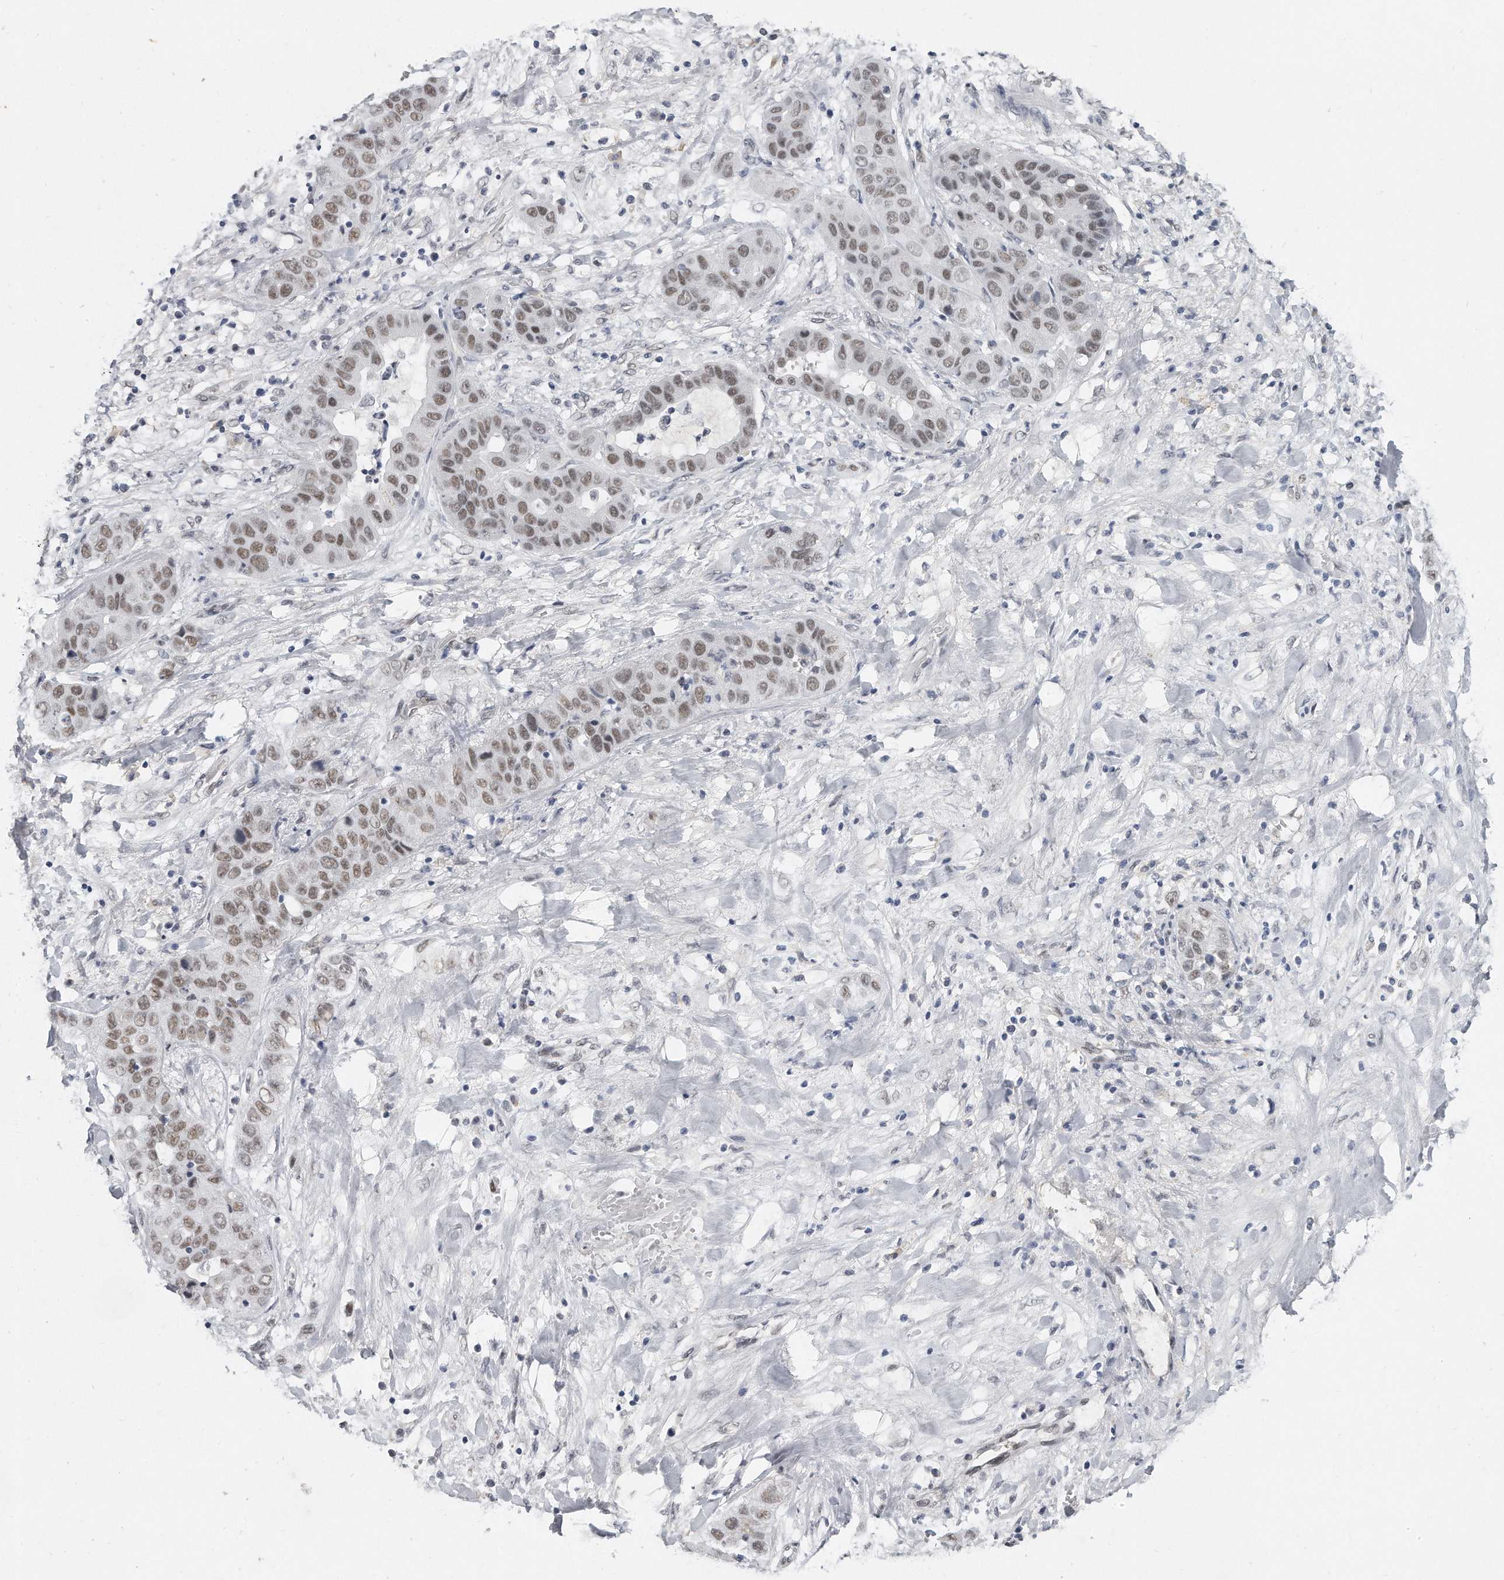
{"staining": {"intensity": "moderate", "quantity": ">75%", "location": "nuclear"}, "tissue": "liver cancer", "cell_type": "Tumor cells", "image_type": "cancer", "snomed": [{"axis": "morphology", "description": "Cholangiocarcinoma"}, {"axis": "topography", "description": "Liver"}], "caption": "IHC image of liver cancer (cholangiocarcinoma) stained for a protein (brown), which demonstrates medium levels of moderate nuclear positivity in approximately >75% of tumor cells.", "gene": "CTBP2", "patient": {"sex": "female", "age": 52}}